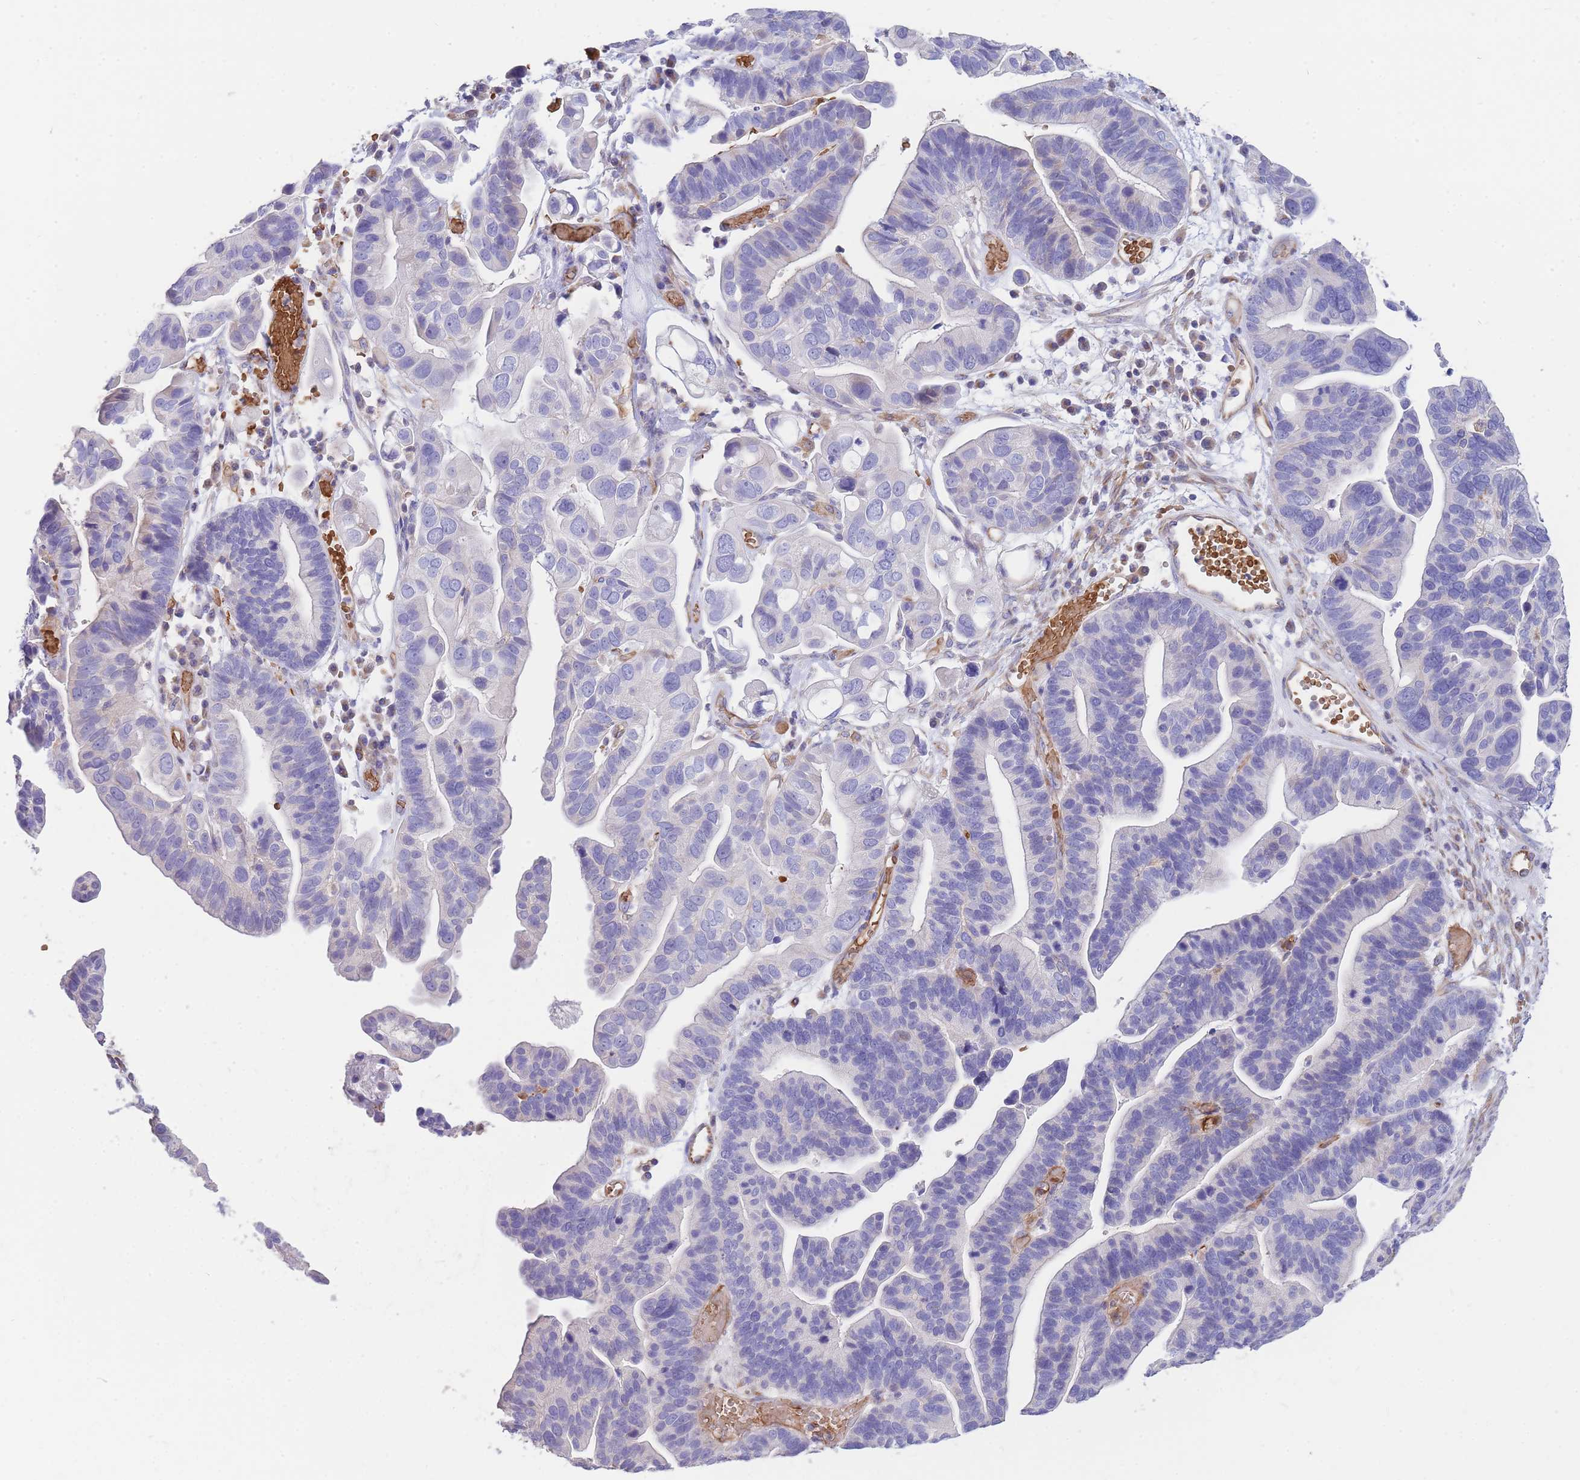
{"staining": {"intensity": "negative", "quantity": "none", "location": "none"}, "tissue": "ovarian cancer", "cell_type": "Tumor cells", "image_type": "cancer", "snomed": [{"axis": "morphology", "description": "Cystadenocarcinoma, serous, NOS"}, {"axis": "topography", "description": "Ovary"}], "caption": "Immunohistochemical staining of human ovarian serous cystadenocarcinoma exhibits no significant staining in tumor cells.", "gene": "ANKRD53", "patient": {"sex": "female", "age": 56}}